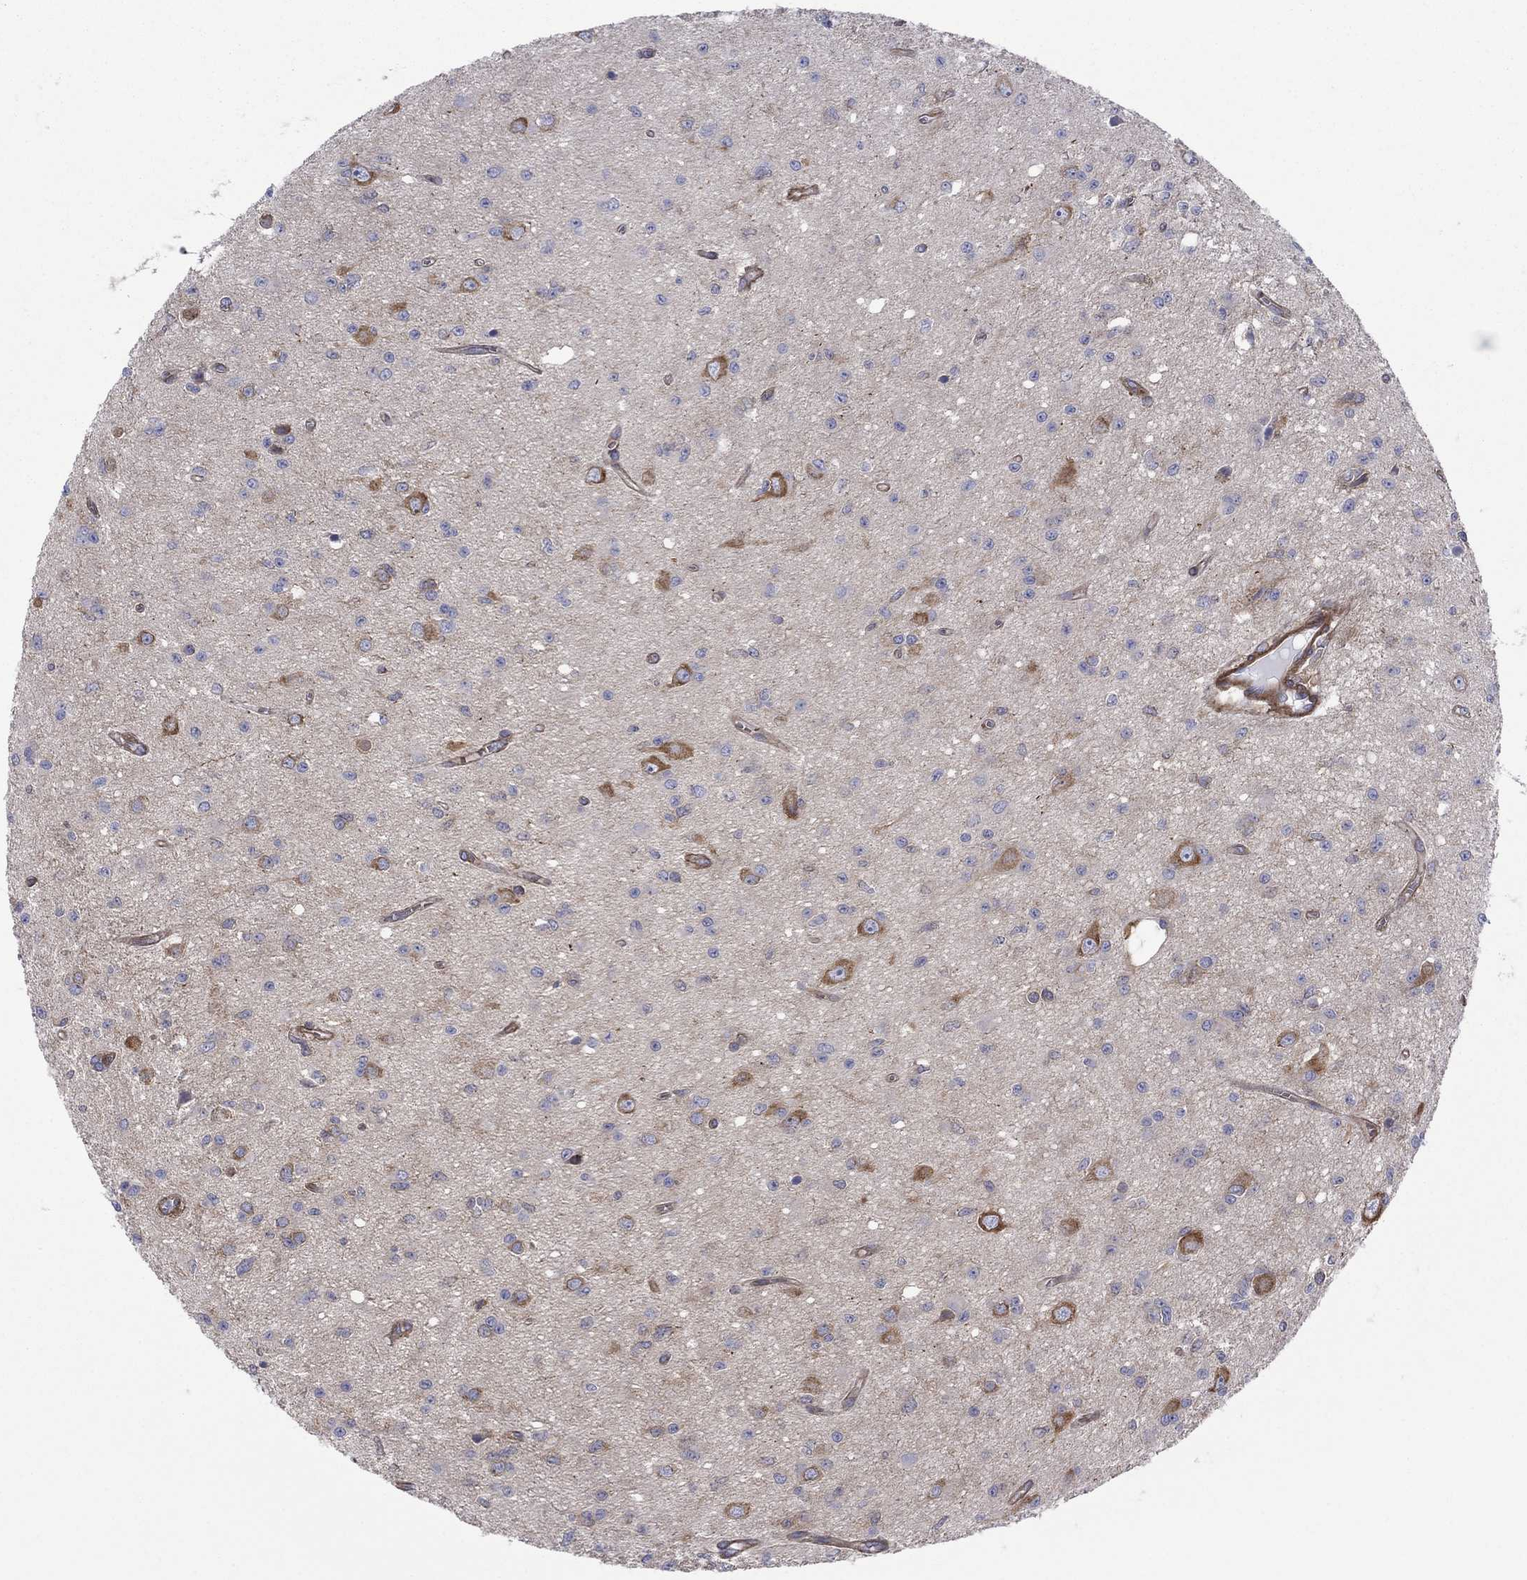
{"staining": {"intensity": "moderate", "quantity": "<25%", "location": "cytoplasmic/membranous"}, "tissue": "glioma", "cell_type": "Tumor cells", "image_type": "cancer", "snomed": [{"axis": "morphology", "description": "Glioma, malignant, Low grade"}, {"axis": "topography", "description": "Brain"}], "caption": "Tumor cells demonstrate low levels of moderate cytoplasmic/membranous staining in about <25% of cells in human glioma.", "gene": "PAG1", "patient": {"sex": "female", "age": 45}}